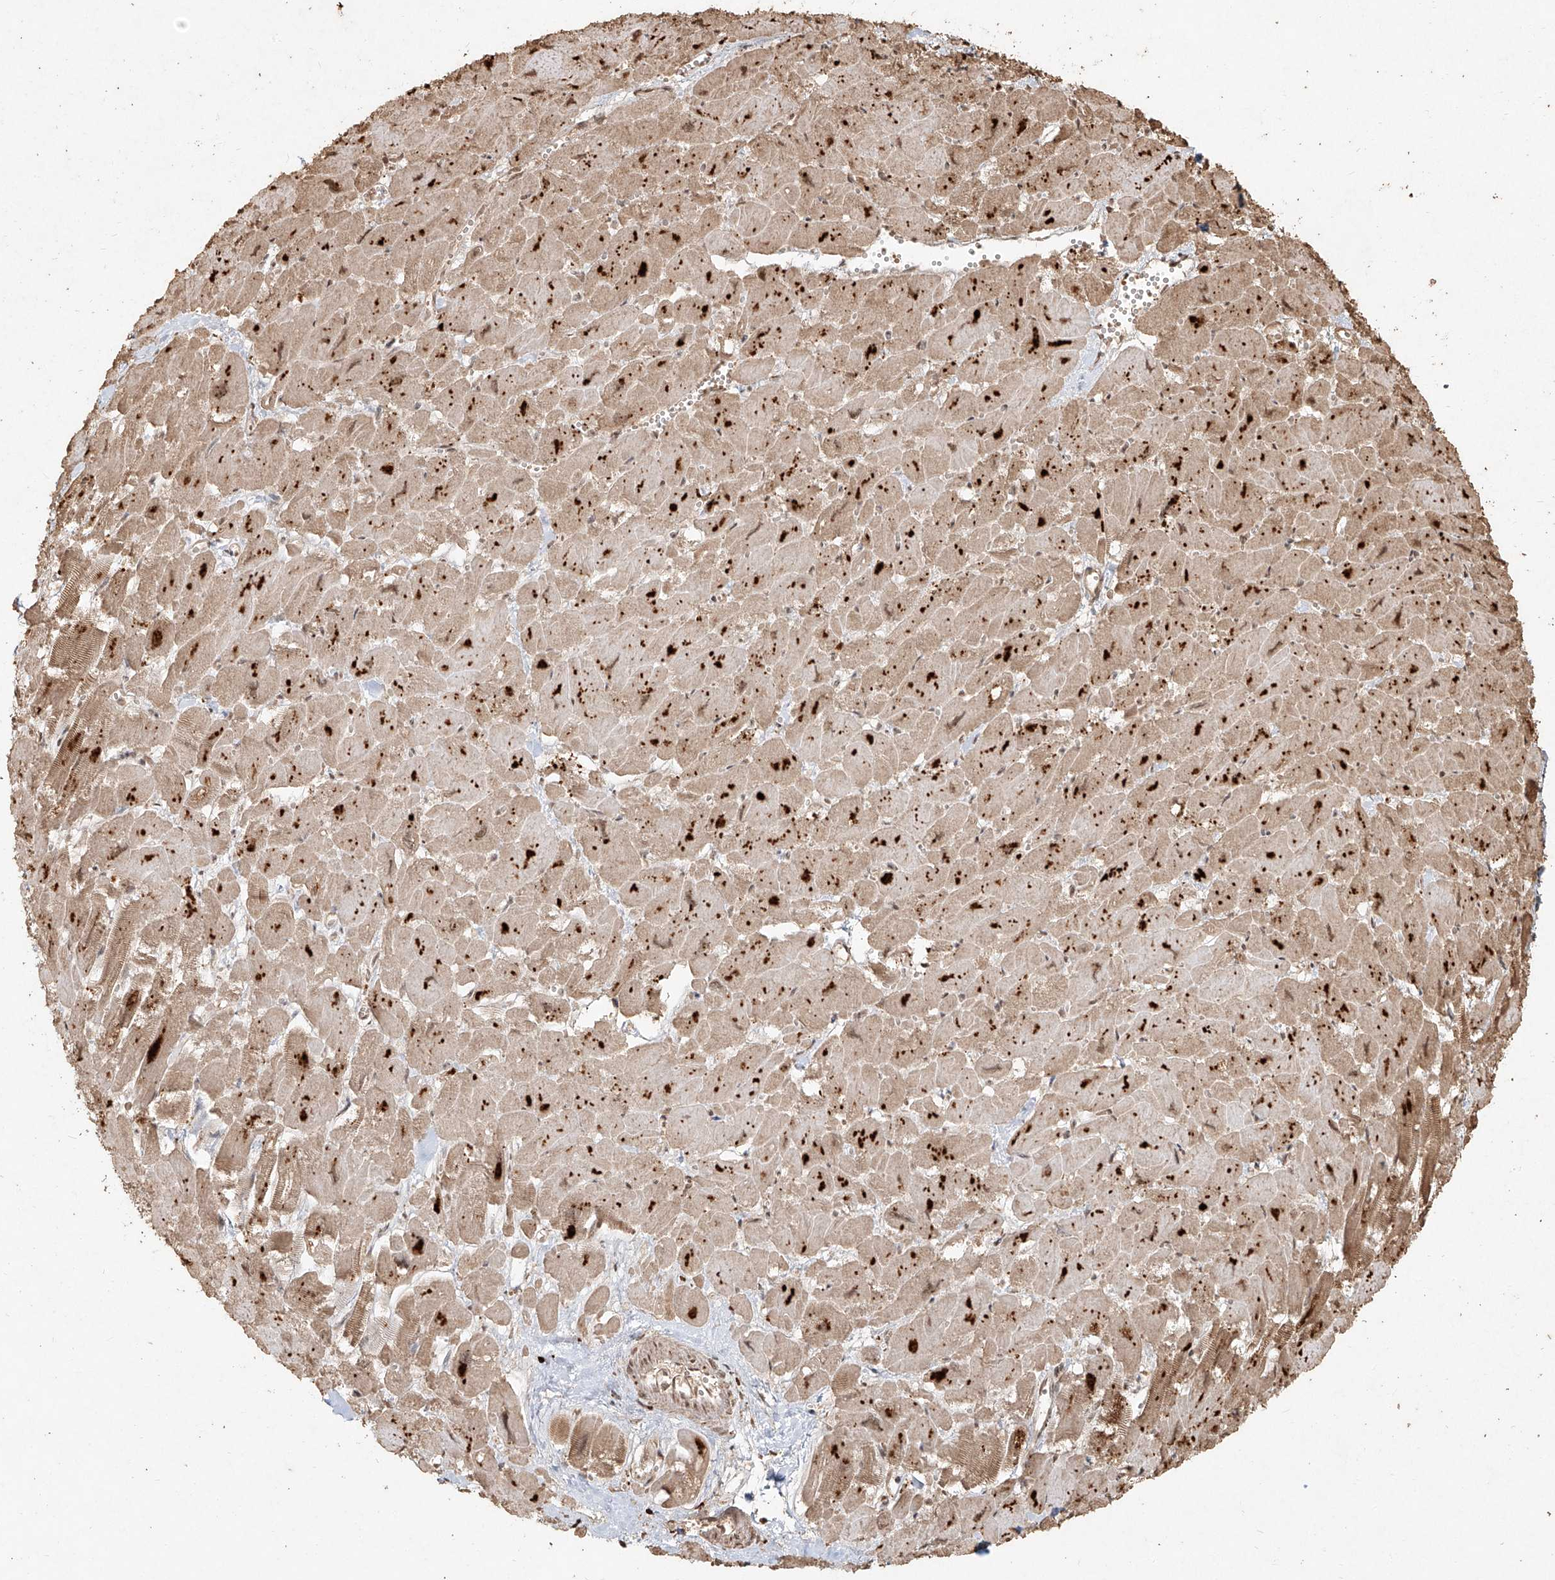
{"staining": {"intensity": "moderate", "quantity": ">75%", "location": "cytoplasmic/membranous"}, "tissue": "heart muscle", "cell_type": "Cardiomyocytes", "image_type": "normal", "snomed": [{"axis": "morphology", "description": "Normal tissue, NOS"}, {"axis": "topography", "description": "Heart"}], "caption": "This is an image of immunohistochemistry (IHC) staining of normal heart muscle, which shows moderate positivity in the cytoplasmic/membranous of cardiomyocytes.", "gene": "UBE2K", "patient": {"sex": "male", "age": 54}}